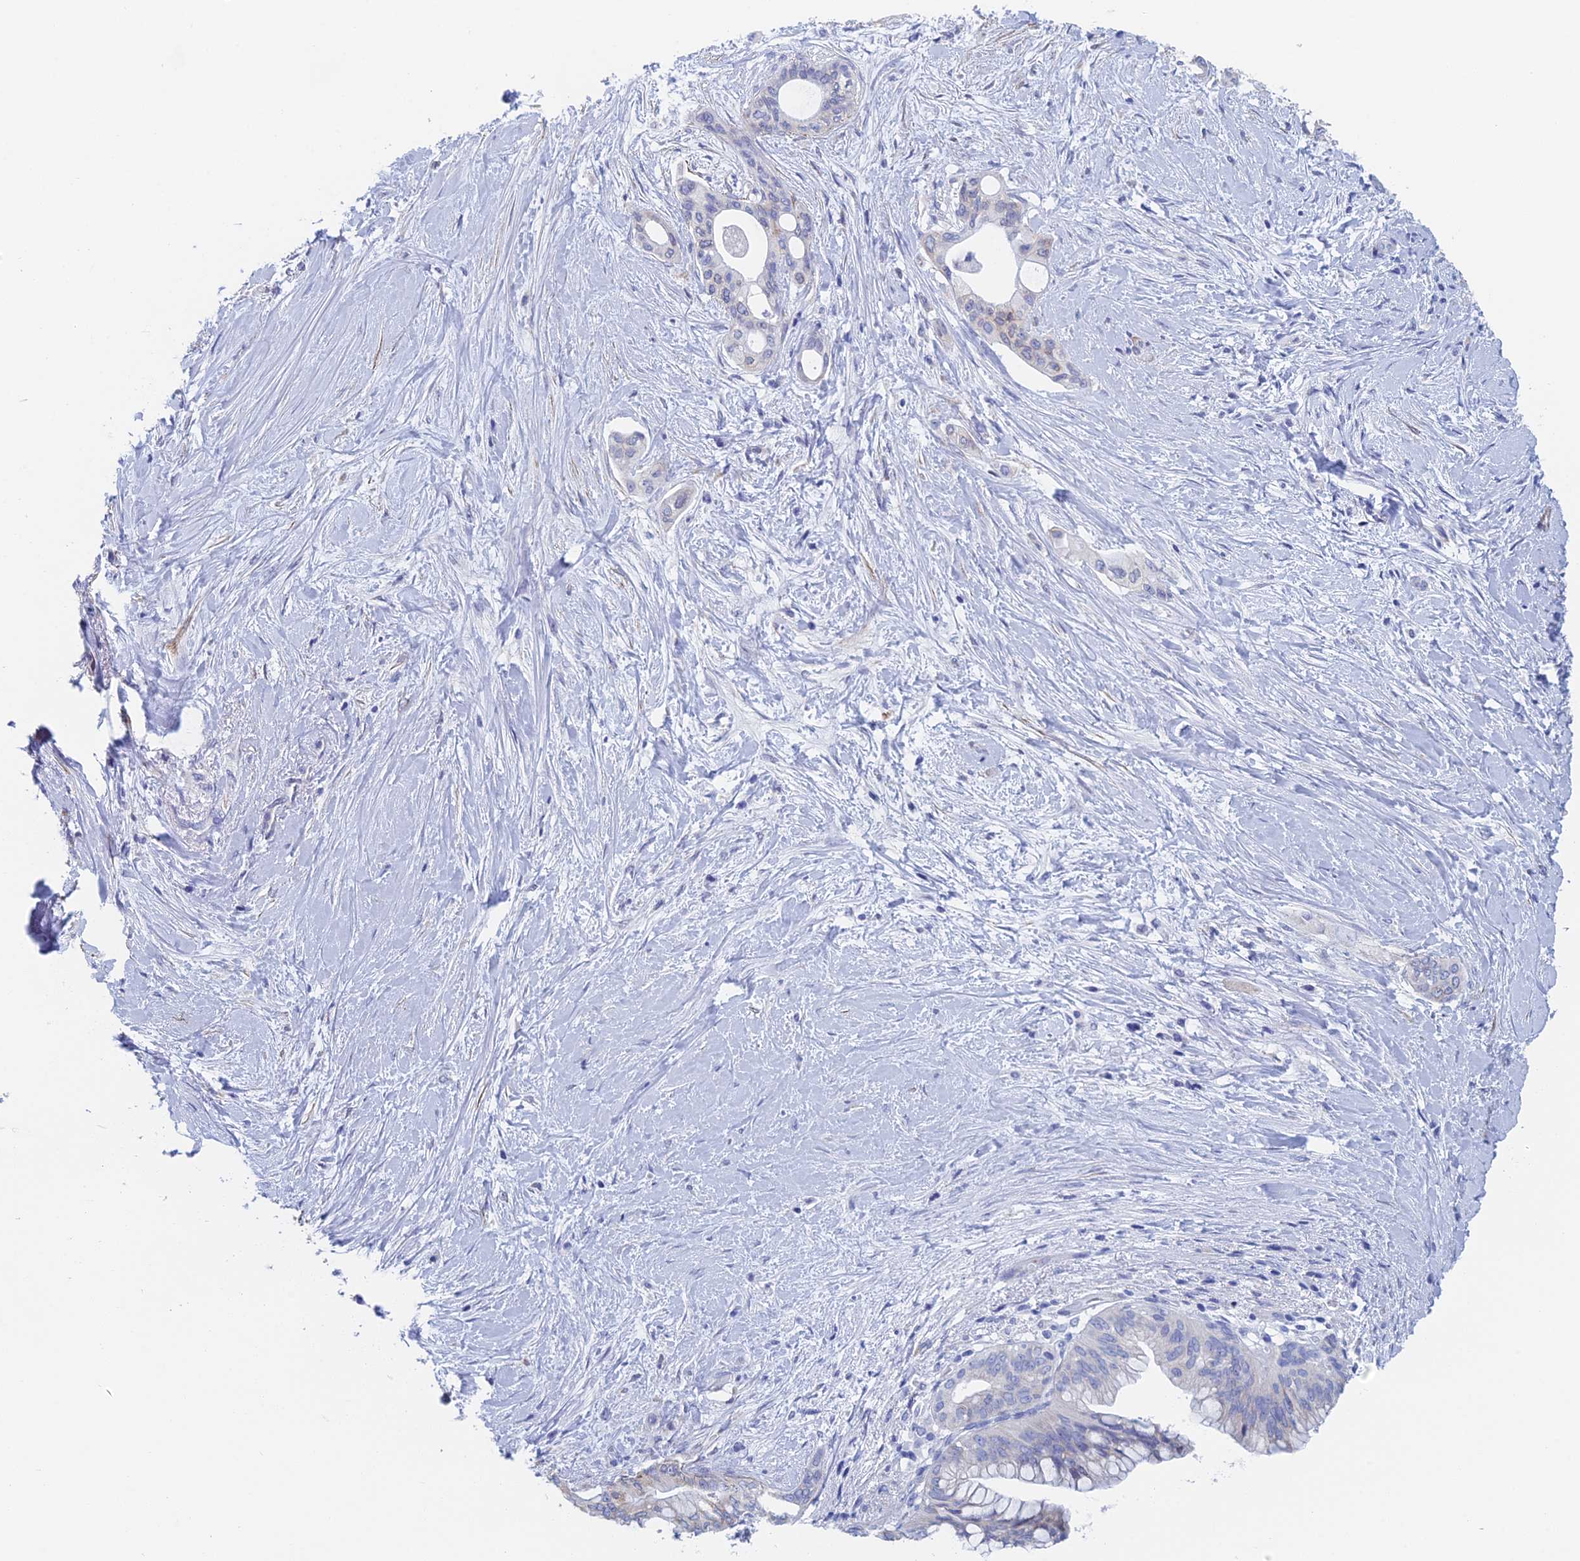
{"staining": {"intensity": "negative", "quantity": "none", "location": "none"}, "tissue": "pancreatic cancer", "cell_type": "Tumor cells", "image_type": "cancer", "snomed": [{"axis": "morphology", "description": "Adenocarcinoma, NOS"}, {"axis": "topography", "description": "Pancreas"}], "caption": "Pancreatic cancer (adenocarcinoma) stained for a protein using IHC reveals no staining tumor cells.", "gene": "KCNK18", "patient": {"sex": "male", "age": 46}}